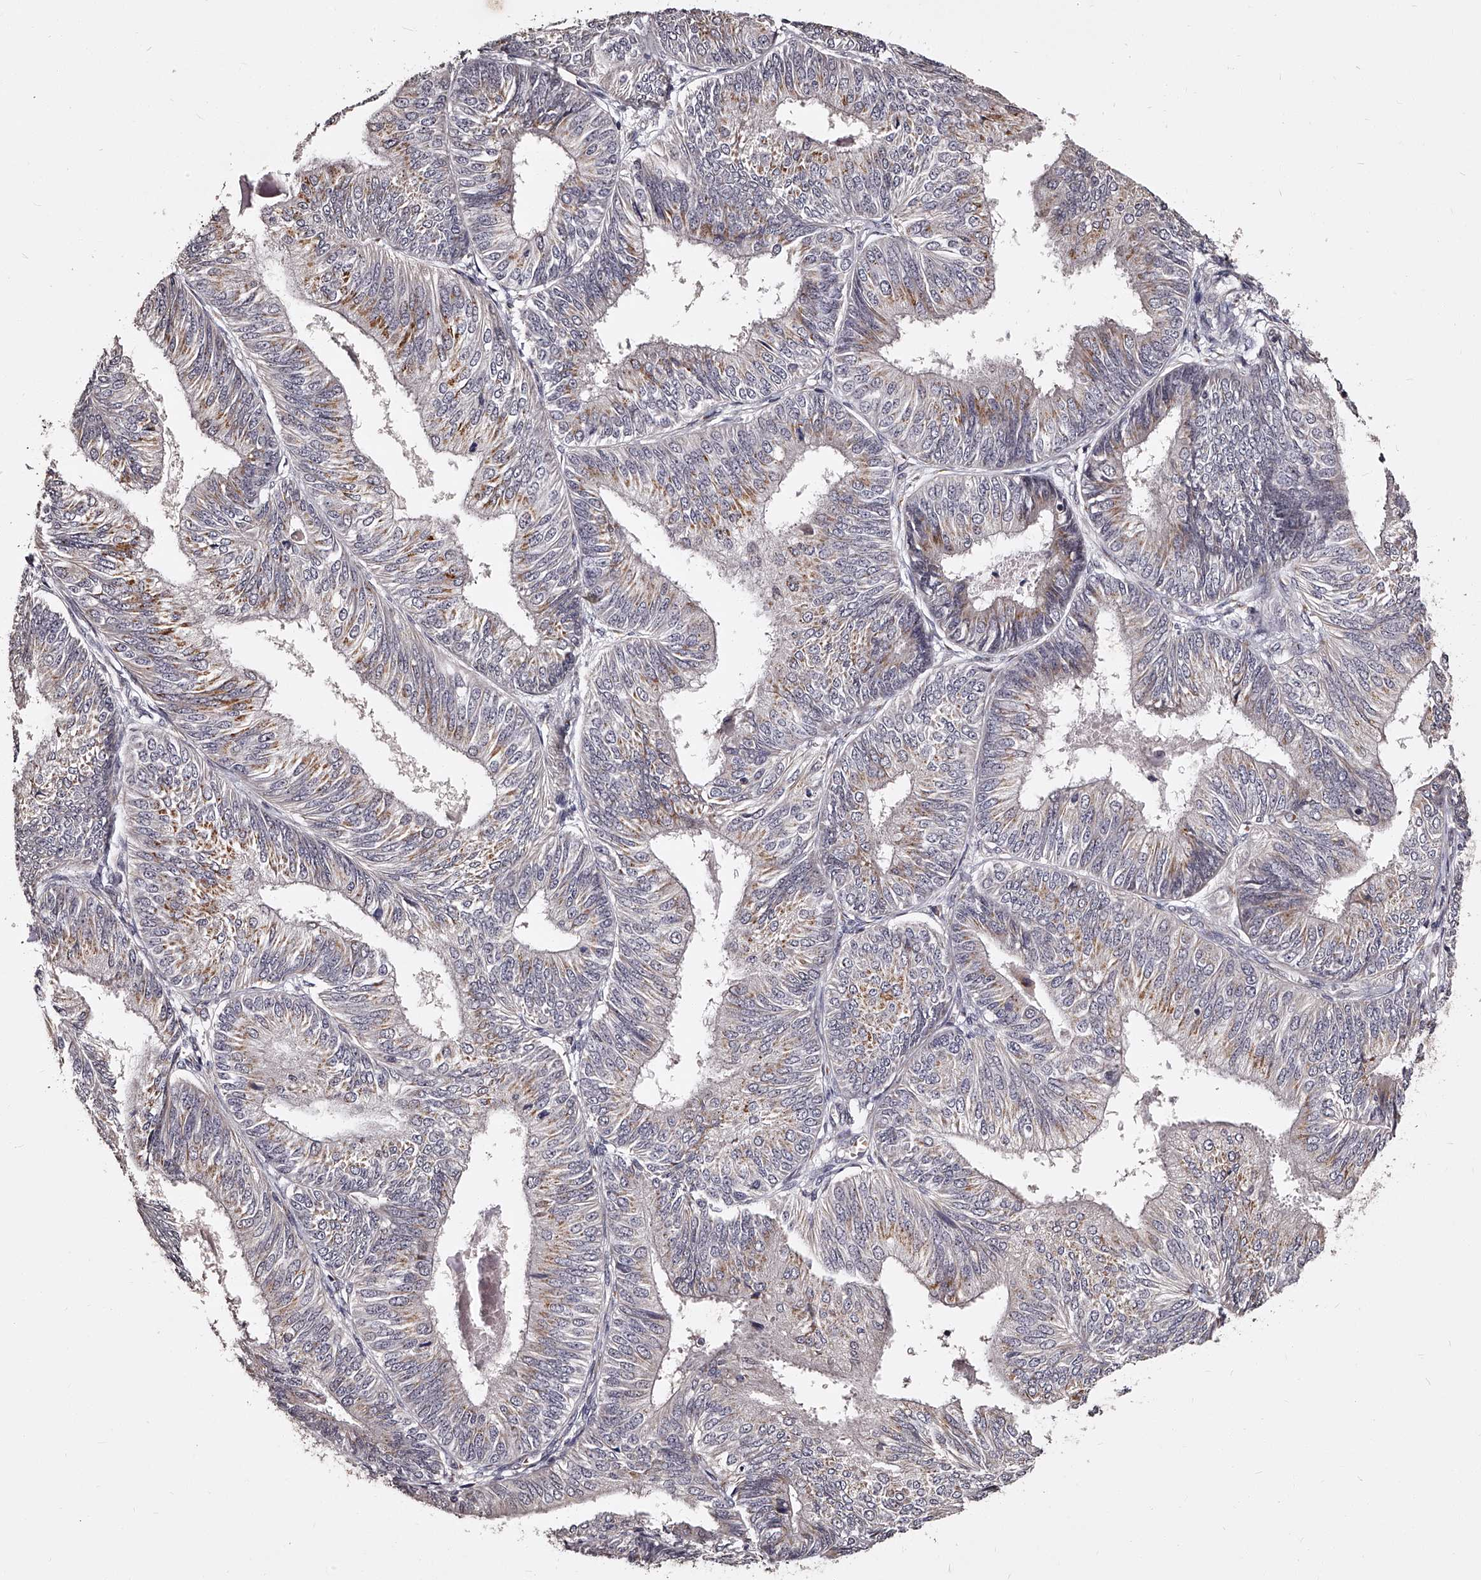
{"staining": {"intensity": "moderate", "quantity": "<25%", "location": "cytoplasmic/membranous"}, "tissue": "endometrial cancer", "cell_type": "Tumor cells", "image_type": "cancer", "snomed": [{"axis": "morphology", "description": "Adenocarcinoma, NOS"}, {"axis": "topography", "description": "Endometrium"}], "caption": "Endometrial cancer tissue demonstrates moderate cytoplasmic/membranous expression in approximately <25% of tumor cells, visualized by immunohistochemistry. Nuclei are stained in blue.", "gene": "RSC1A1", "patient": {"sex": "female", "age": 58}}